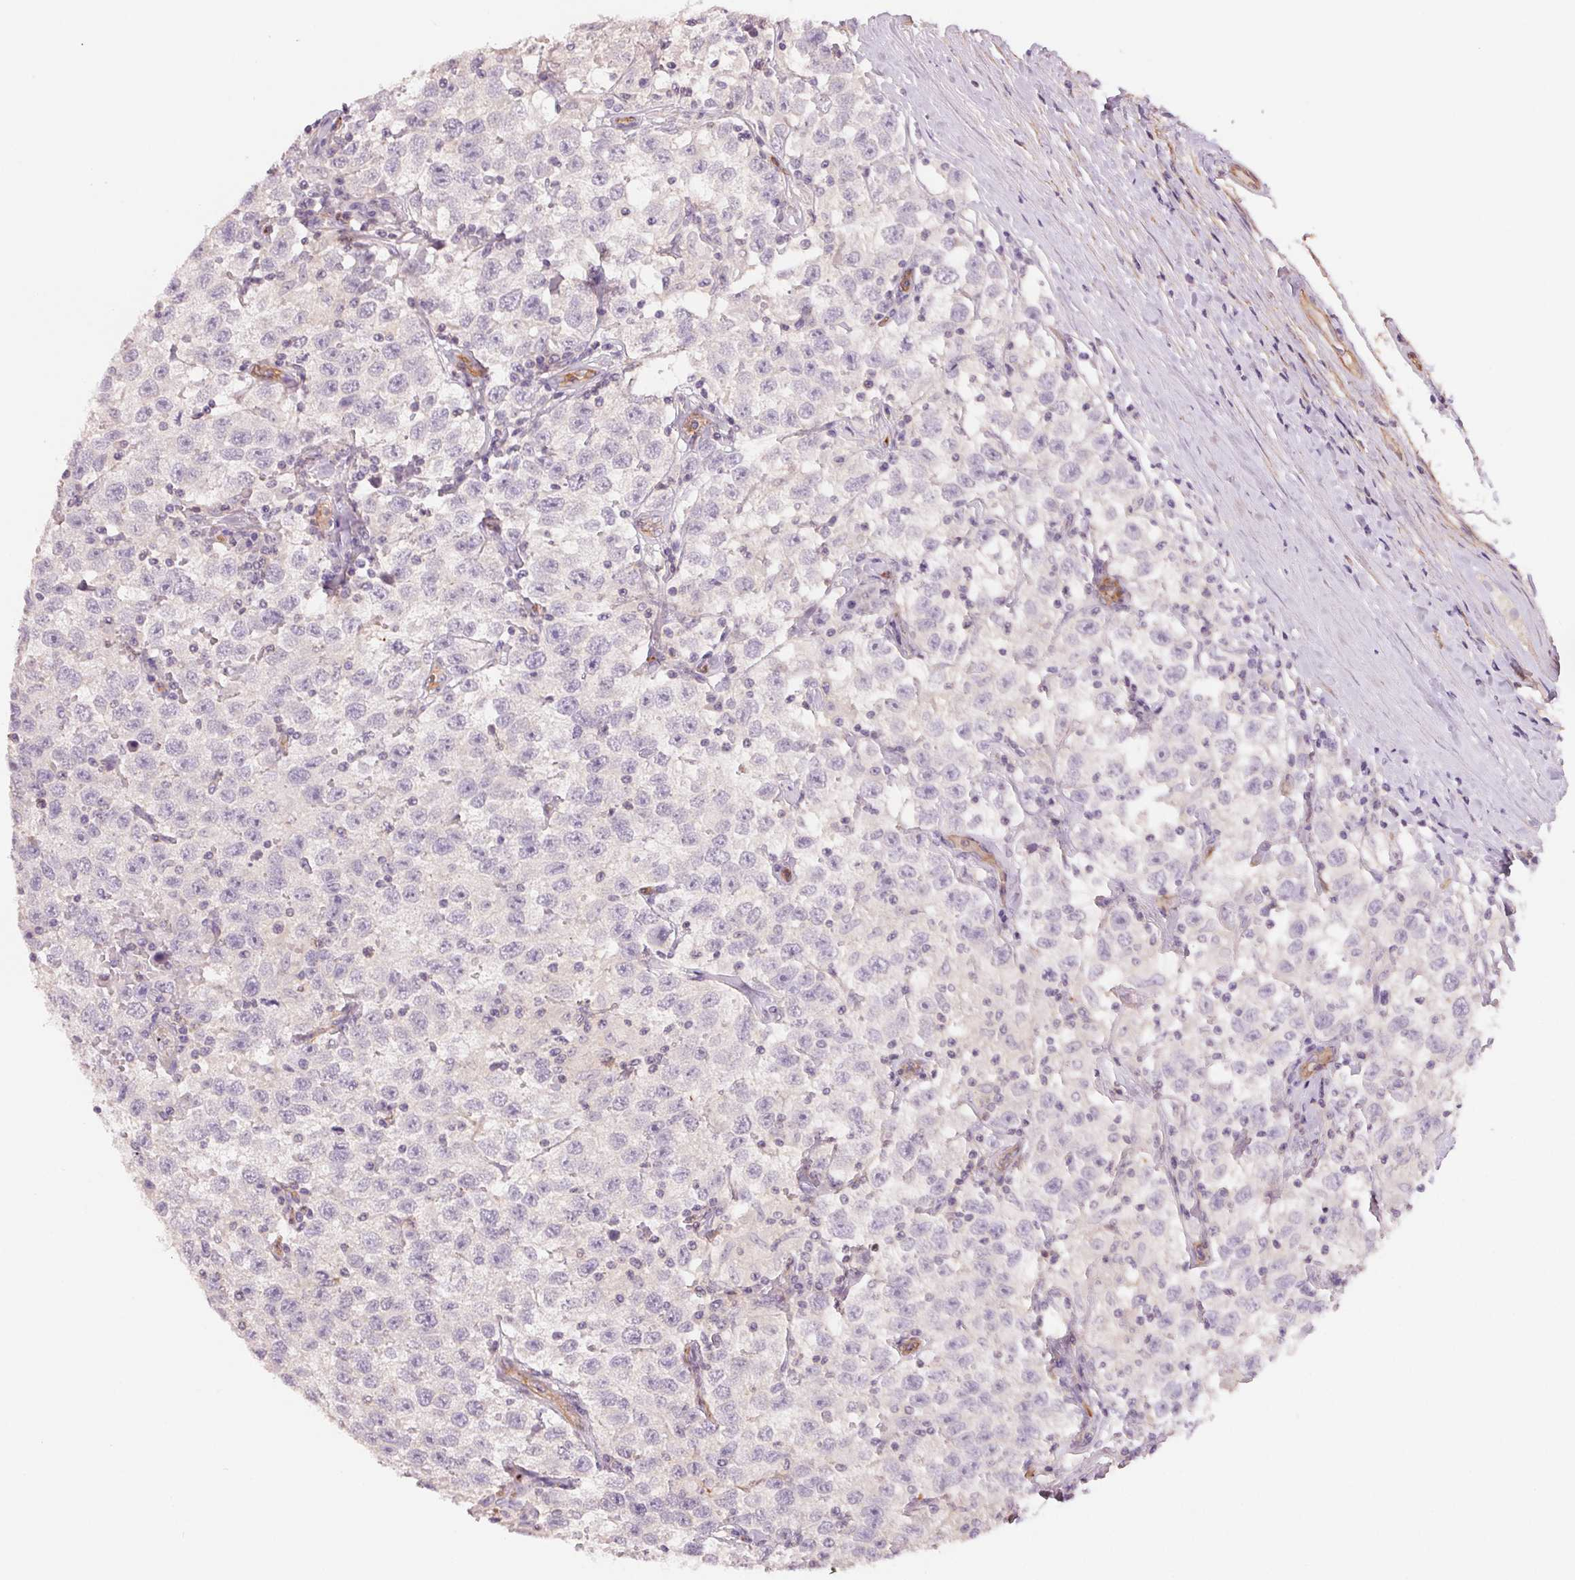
{"staining": {"intensity": "negative", "quantity": "none", "location": "none"}, "tissue": "testis cancer", "cell_type": "Tumor cells", "image_type": "cancer", "snomed": [{"axis": "morphology", "description": "Seminoma, NOS"}, {"axis": "topography", "description": "Testis"}], "caption": "This micrograph is of testis cancer (seminoma) stained with IHC to label a protein in brown with the nuclei are counter-stained blue. There is no positivity in tumor cells.", "gene": "ANKRD13B", "patient": {"sex": "male", "age": 41}}